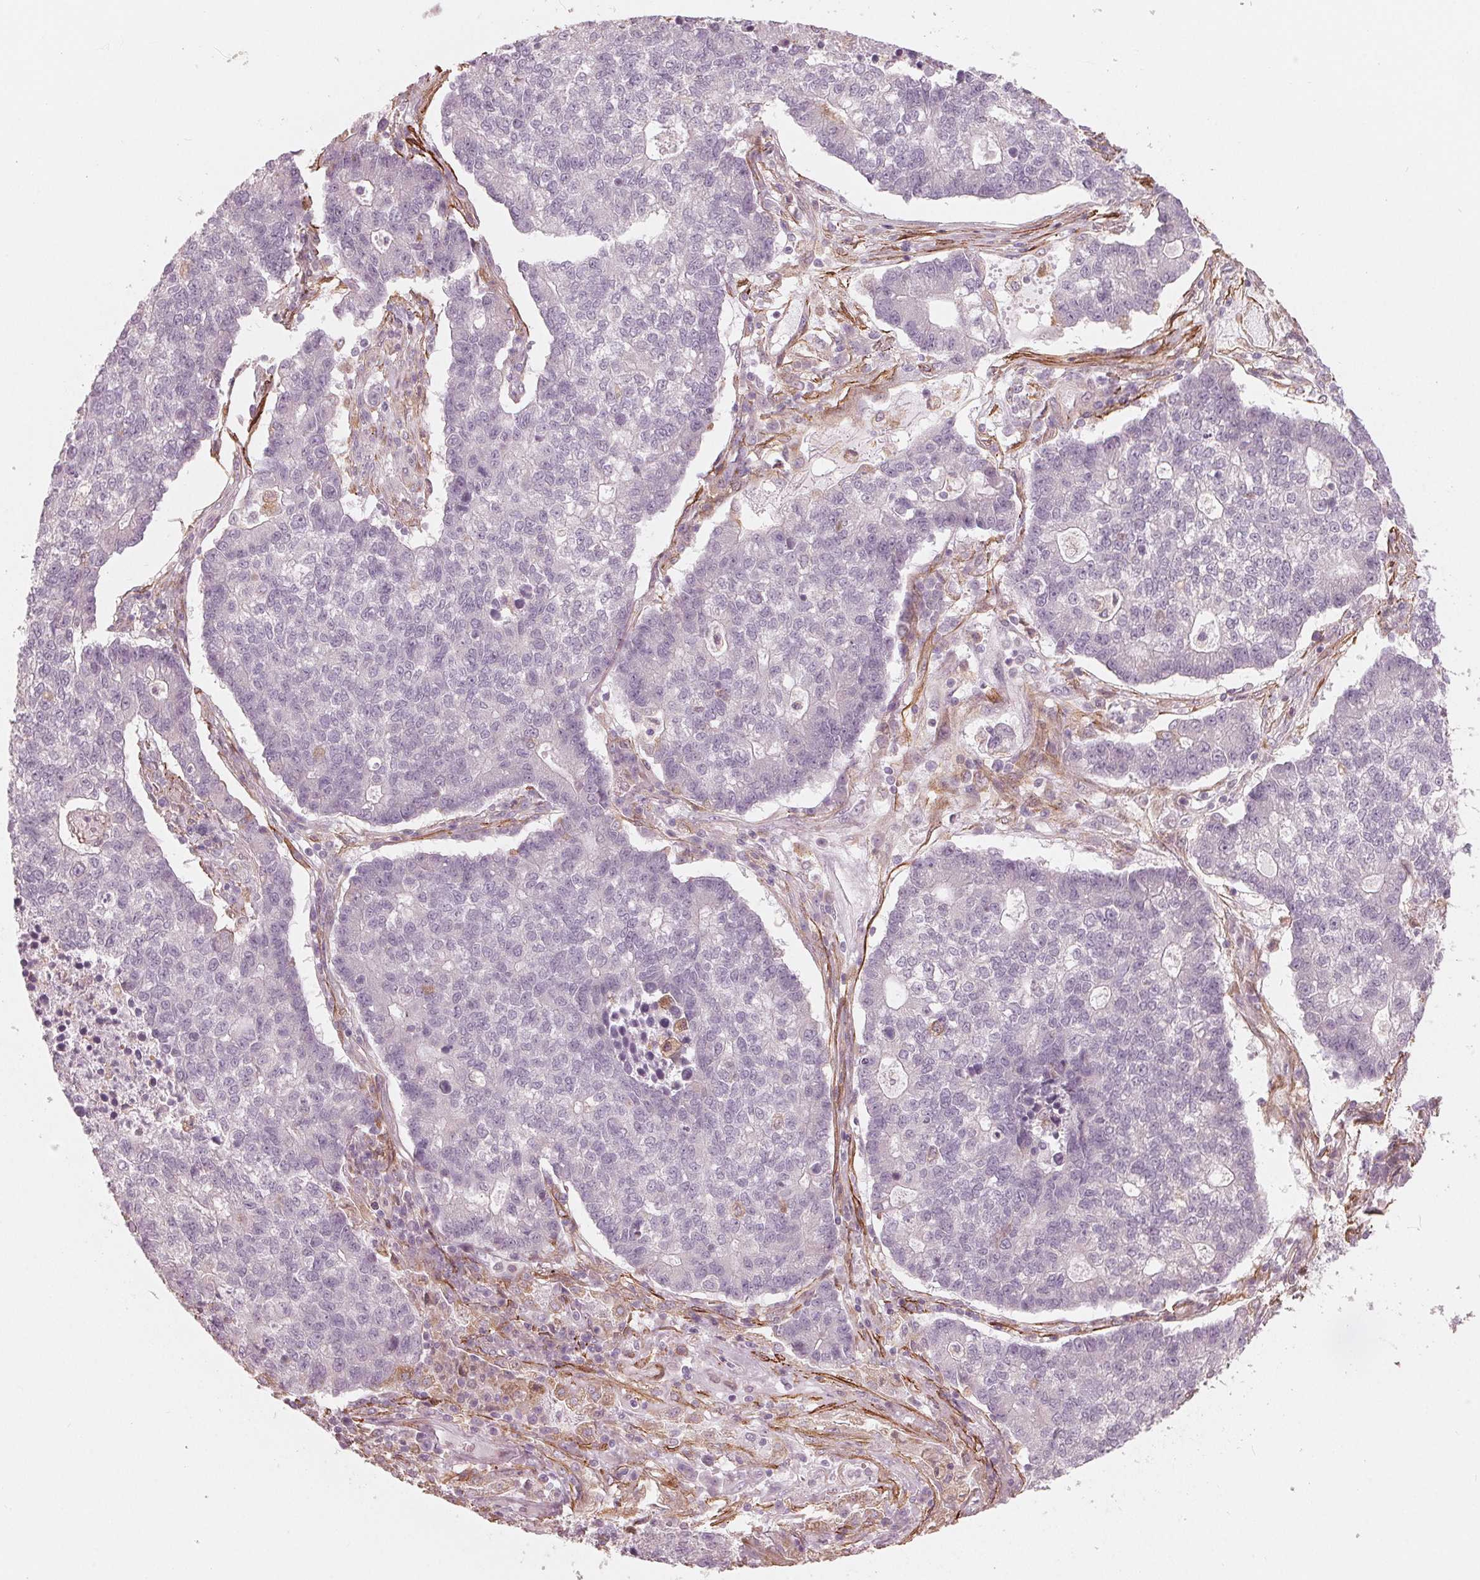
{"staining": {"intensity": "negative", "quantity": "none", "location": "none"}, "tissue": "lung cancer", "cell_type": "Tumor cells", "image_type": "cancer", "snomed": [{"axis": "morphology", "description": "Adenocarcinoma, NOS"}, {"axis": "topography", "description": "Lung"}], "caption": "Photomicrograph shows no protein positivity in tumor cells of lung cancer tissue.", "gene": "MIER3", "patient": {"sex": "male", "age": 57}}